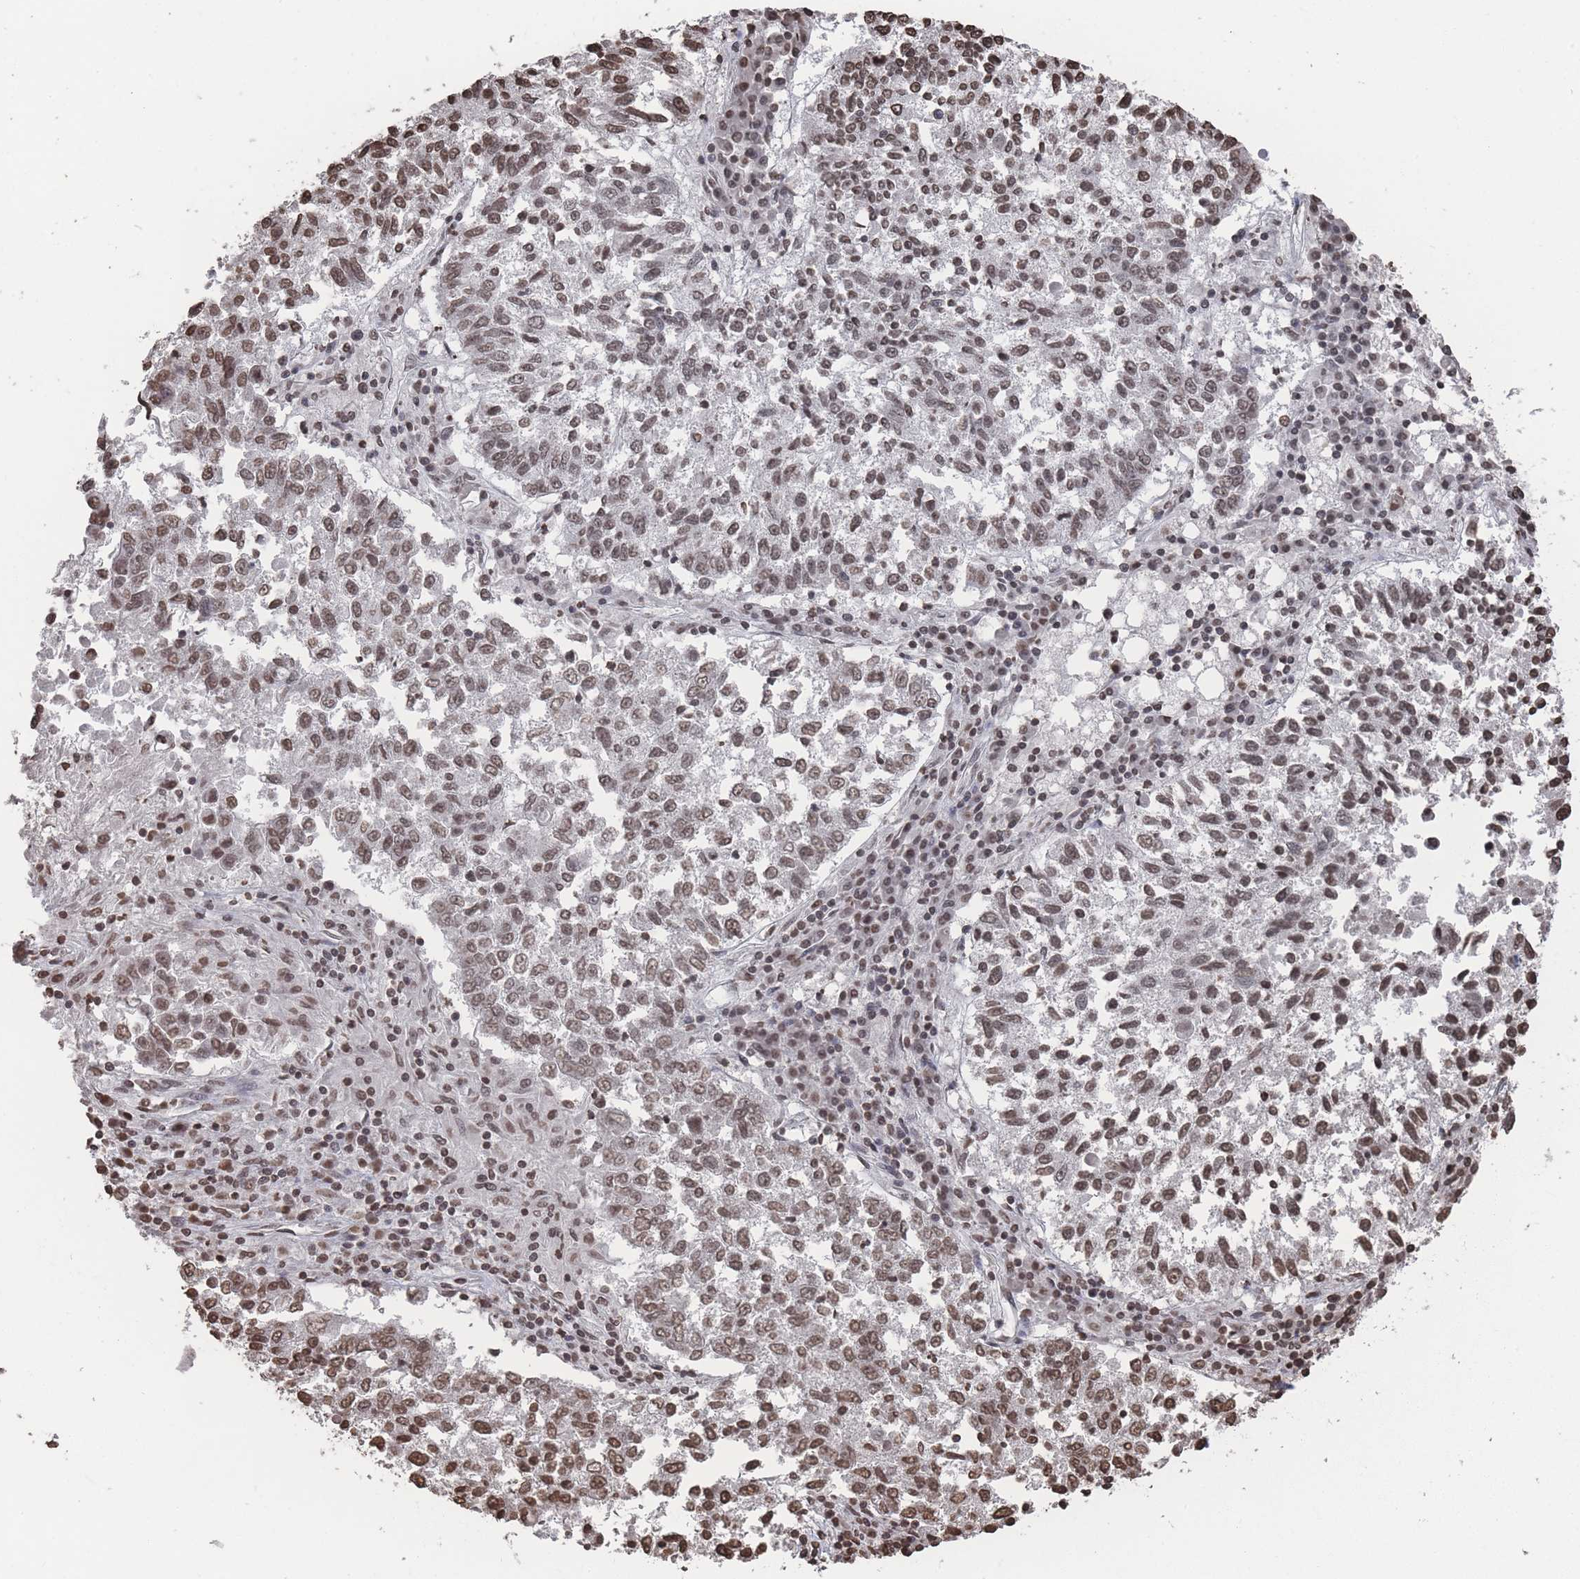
{"staining": {"intensity": "moderate", "quantity": ">75%", "location": "nuclear"}, "tissue": "lung cancer", "cell_type": "Tumor cells", "image_type": "cancer", "snomed": [{"axis": "morphology", "description": "Squamous cell carcinoma, NOS"}, {"axis": "topography", "description": "Lung"}], "caption": "This is an image of immunohistochemistry staining of lung cancer (squamous cell carcinoma), which shows moderate staining in the nuclear of tumor cells.", "gene": "PLEKHG5", "patient": {"sex": "male", "age": 73}}